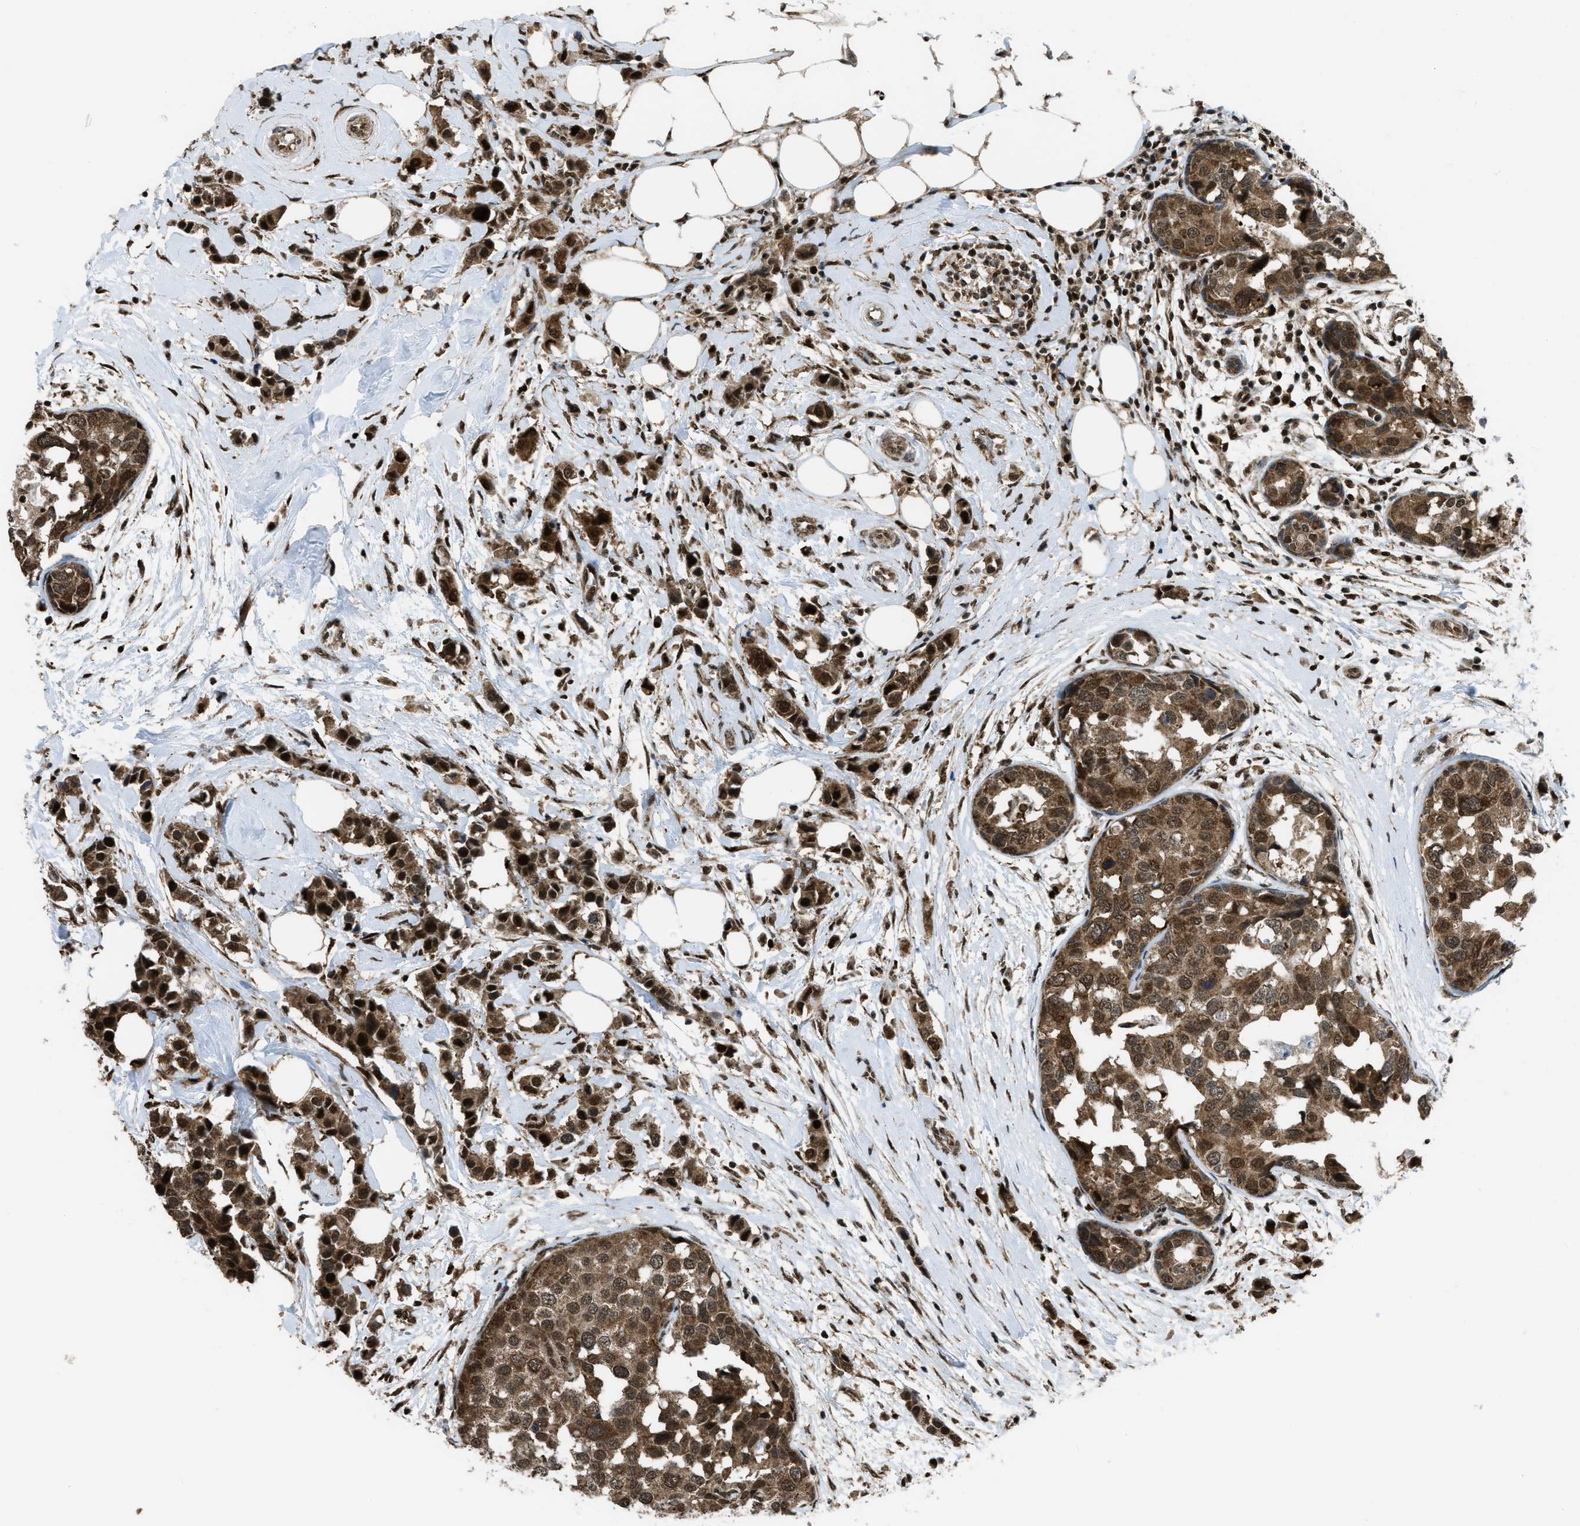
{"staining": {"intensity": "strong", "quantity": ">75%", "location": "cytoplasmic/membranous,nuclear"}, "tissue": "breast cancer", "cell_type": "Tumor cells", "image_type": "cancer", "snomed": [{"axis": "morphology", "description": "Duct carcinoma"}, {"axis": "topography", "description": "Breast"}], "caption": "The photomicrograph shows immunohistochemical staining of invasive ductal carcinoma (breast). There is strong cytoplasmic/membranous and nuclear staining is present in approximately >75% of tumor cells.", "gene": "TNPO1", "patient": {"sex": "female", "age": 54}}